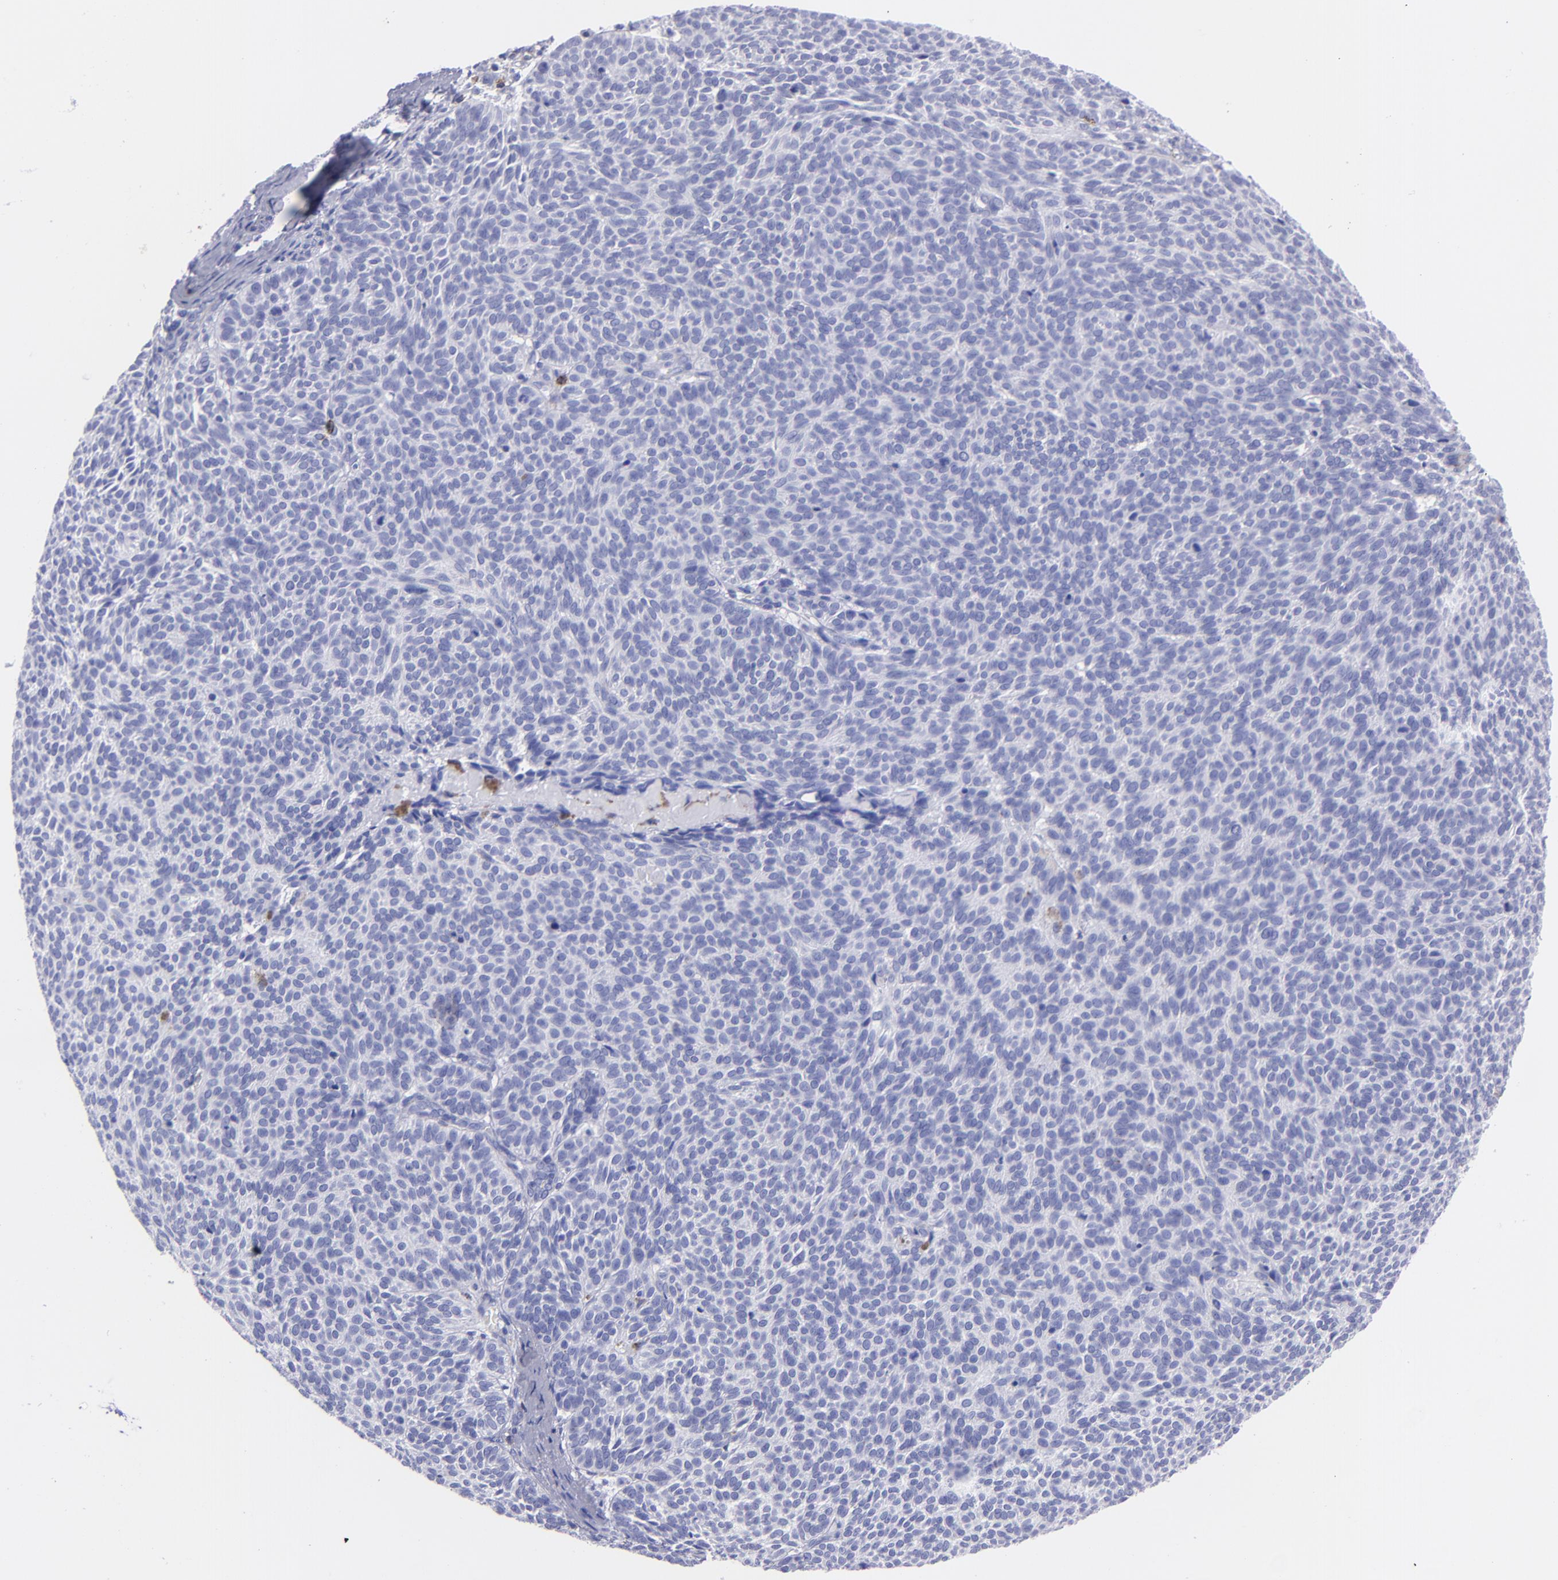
{"staining": {"intensity": "negative", "quantity": "none", "location": "none"}, "tissue": "skin cancer", "cell_type": "Tumor cells", "image_type": "cancer", "snomed": [{"axis": "morphology", "description": "Basal cell carcinoma"}, {"axis": "topography", "description": "Skin"}], "caption": "This is a photomicrograph of IHC staining of skin basal cell carcinoma, which shows no positivity in tumor cells.", "gene": "CD6", "patient": {"sex": "male", "age": 63}}